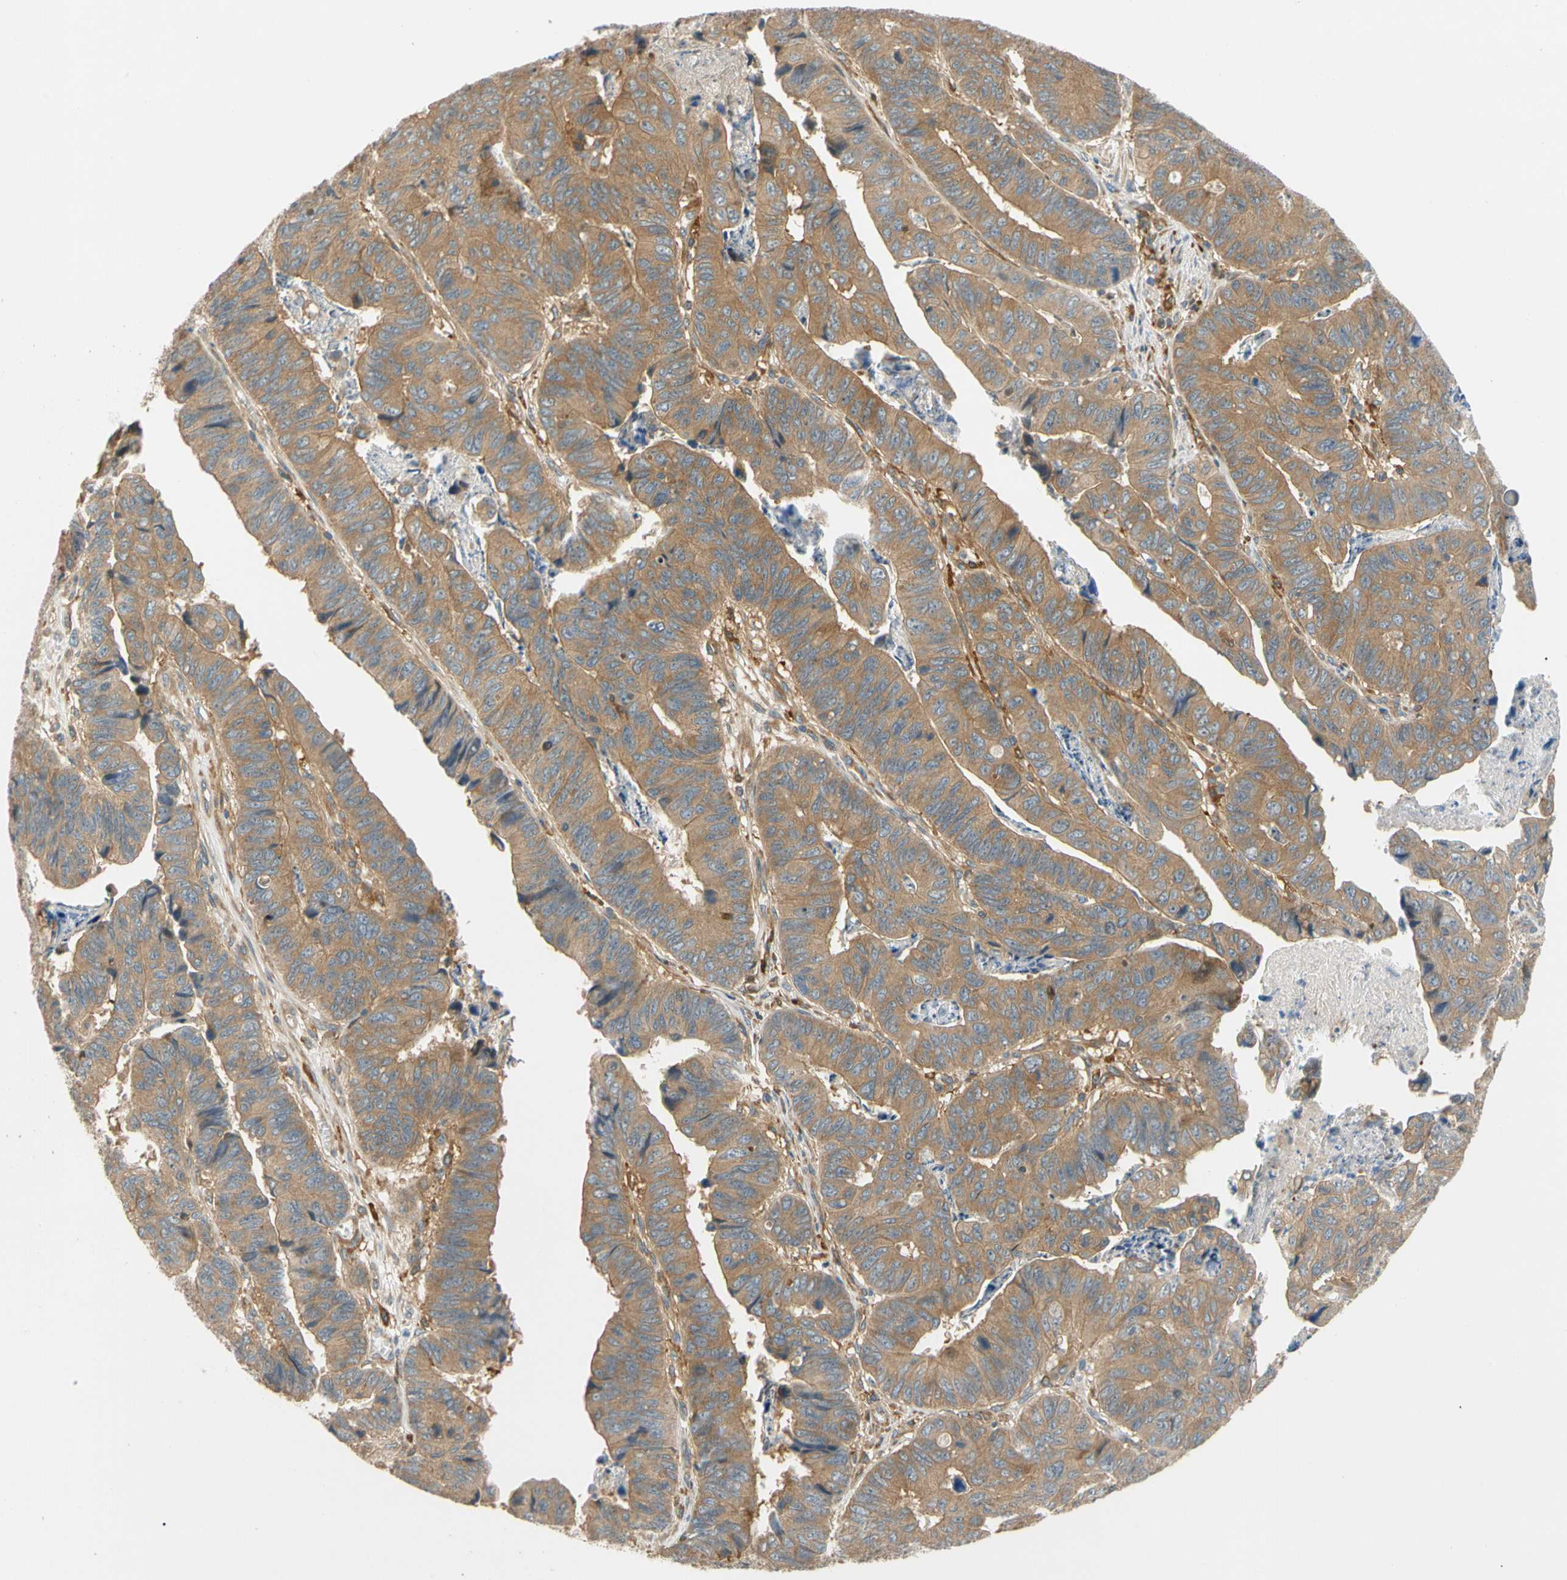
{"staining": {"intensity": "moderate", "quantity": ">75%", "location": "cytoplasmic/membranous"}, "tissue": "stomach cancer", "cell_type": "Tumor cells", "image_type": "cancer", "snomed": [{"axis": "morphology", "description": "Adenocarcinoma, NOS"}, {"axis": "topography", "description": "Stomach, lower"}], "caption": "Immunohistochemistry of stomach cancer exhibits medium levels of moderate cytoplasmic/membranous positivity in approximately >75% of tumor cells. Nuclei are stained in blue.", "gene": "PARP14", "patient": {"sex": "male", "age": 77}}